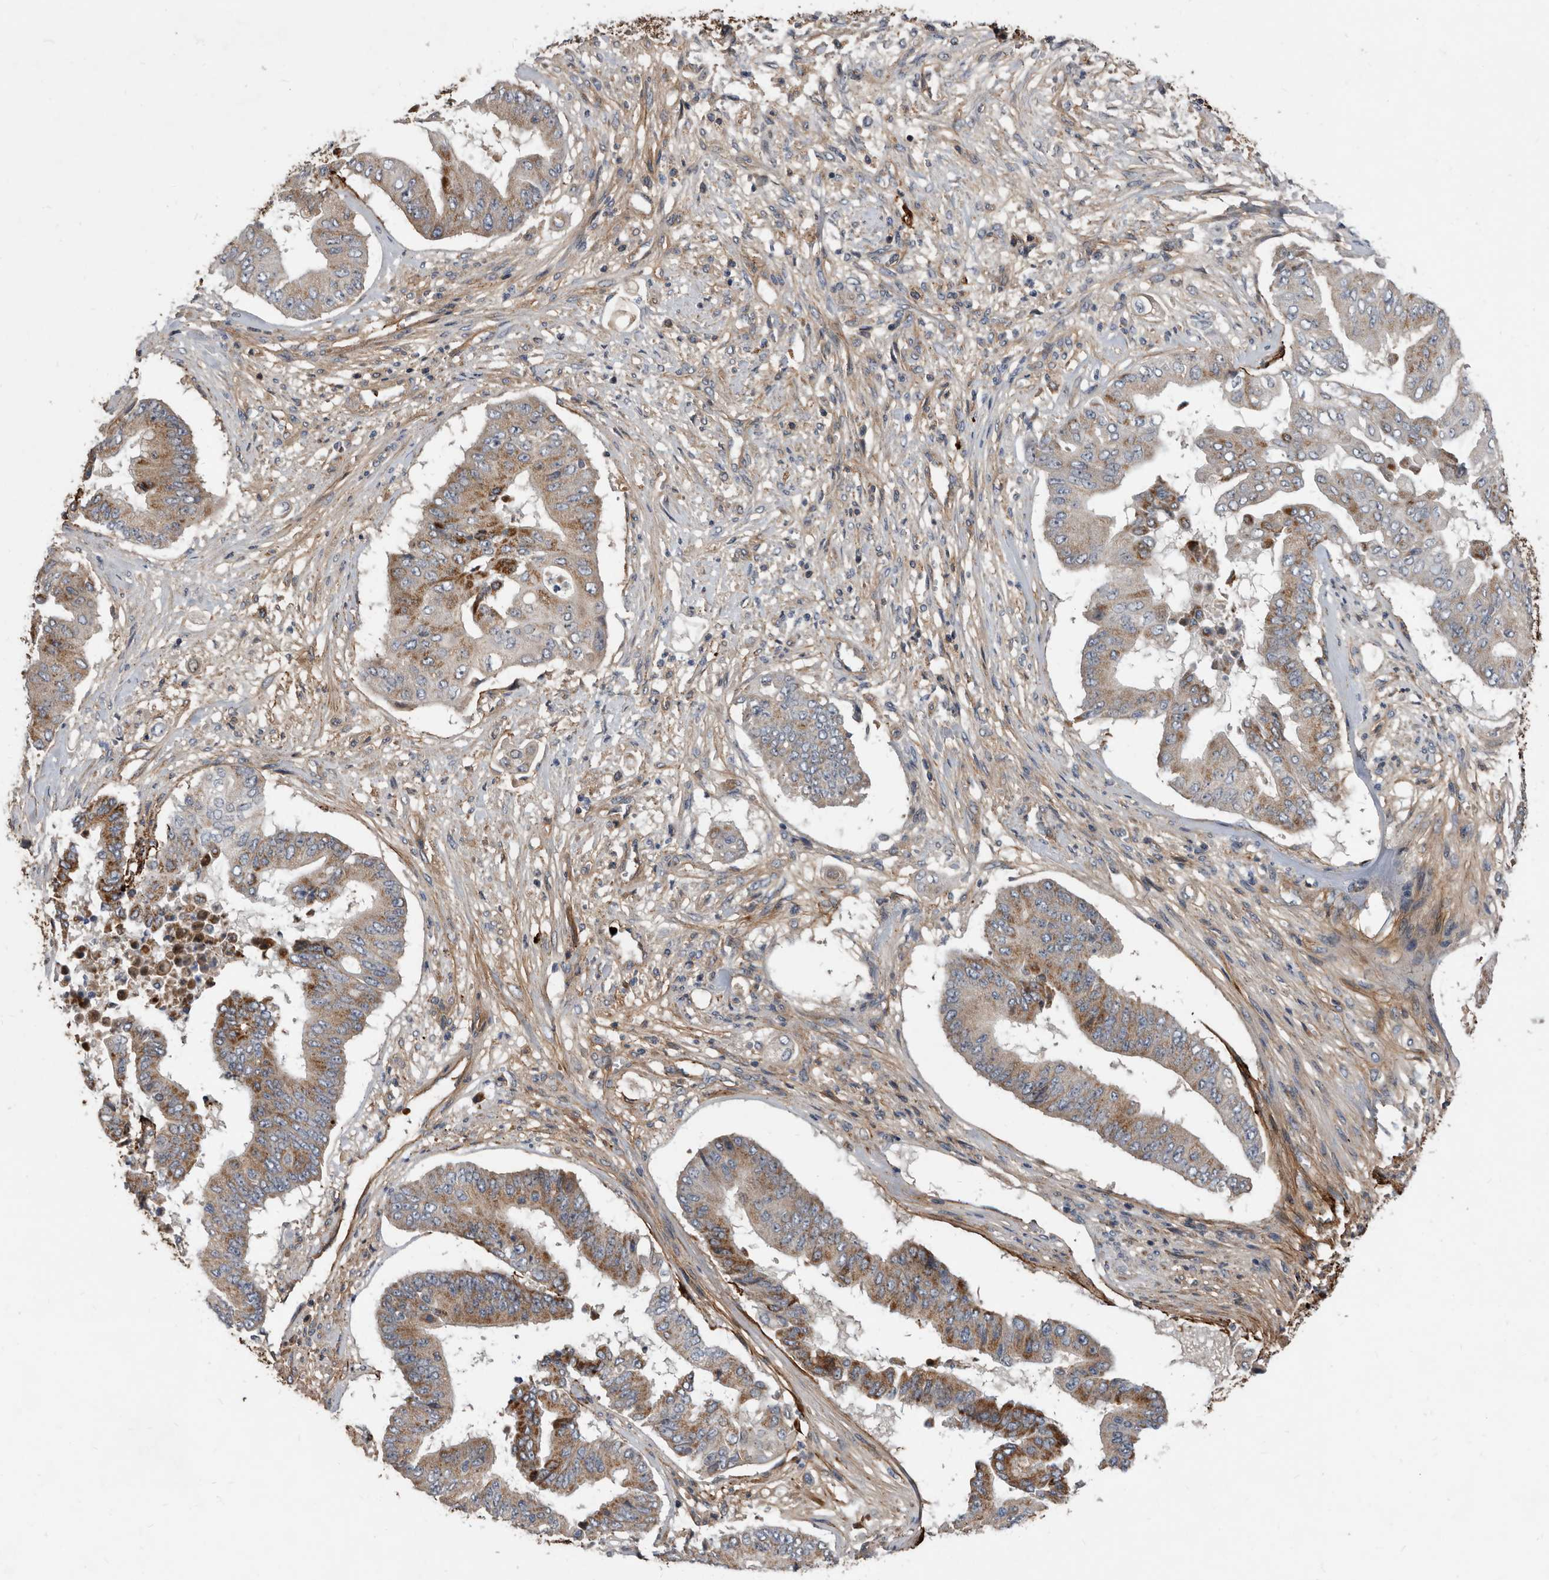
{"staining": {"intensity": "moderate", "quantity": ">75%", "location": "cytoplasmic/membranous"}, "tissue": "pancreatic cancer", "cell_type": "Tumor cells", "image_type": "cancer", "snomed": [{"axis": "morphology", "description": "Adenocarcinoma, NOS"}, {"axis": "topography", "description": "Pancreas"}], "caption": "Protein expression analysis of pancreatic adenocarcinoma demonstrates moderate cytoplasmic/membranous staining in about >75% of tumor cells.", "gene": "PI15", "patient": {"sex": "female", "age": 77}}